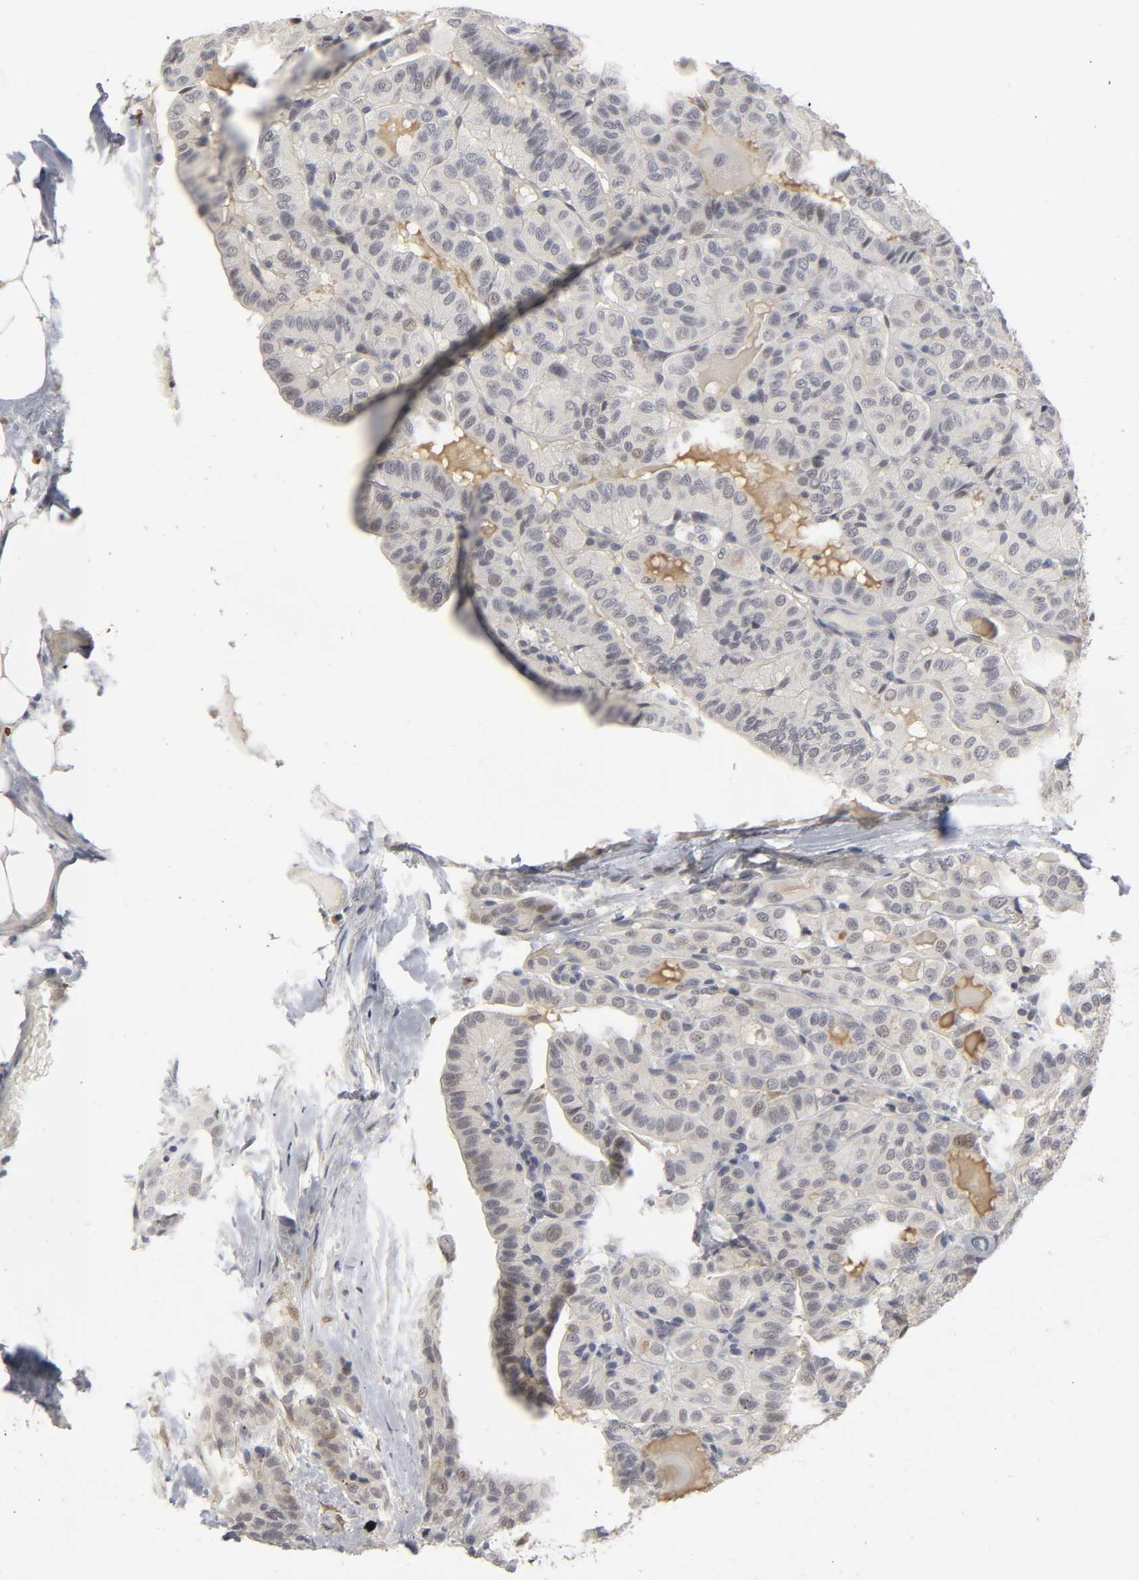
{"staining": {"intensity": "weak", "quantity": "25%-75%", "location": "cytoplasmic/membranous,nuclear"}, "tissue": "thyroid cancer", "cell_type": "Tumor cells", "image_type": "cancer", "snomed": [{"axis": "morphology", "description": "Papillary adenocarcinoma, NOS"}, {"axis": "topography", "description": "Thyroid gland"}], "caption": "DAB (3,3'-diaminobenzidine) immunohistochemical staining of thyroid papillary adenocarcinoma demonstrates weak cytoplasmic/membranous and nuclear protein expression in about 25%-75% of tumor cells.", "gene": "PDLIM3", "patient": {"sex": "male", "age": 77}}